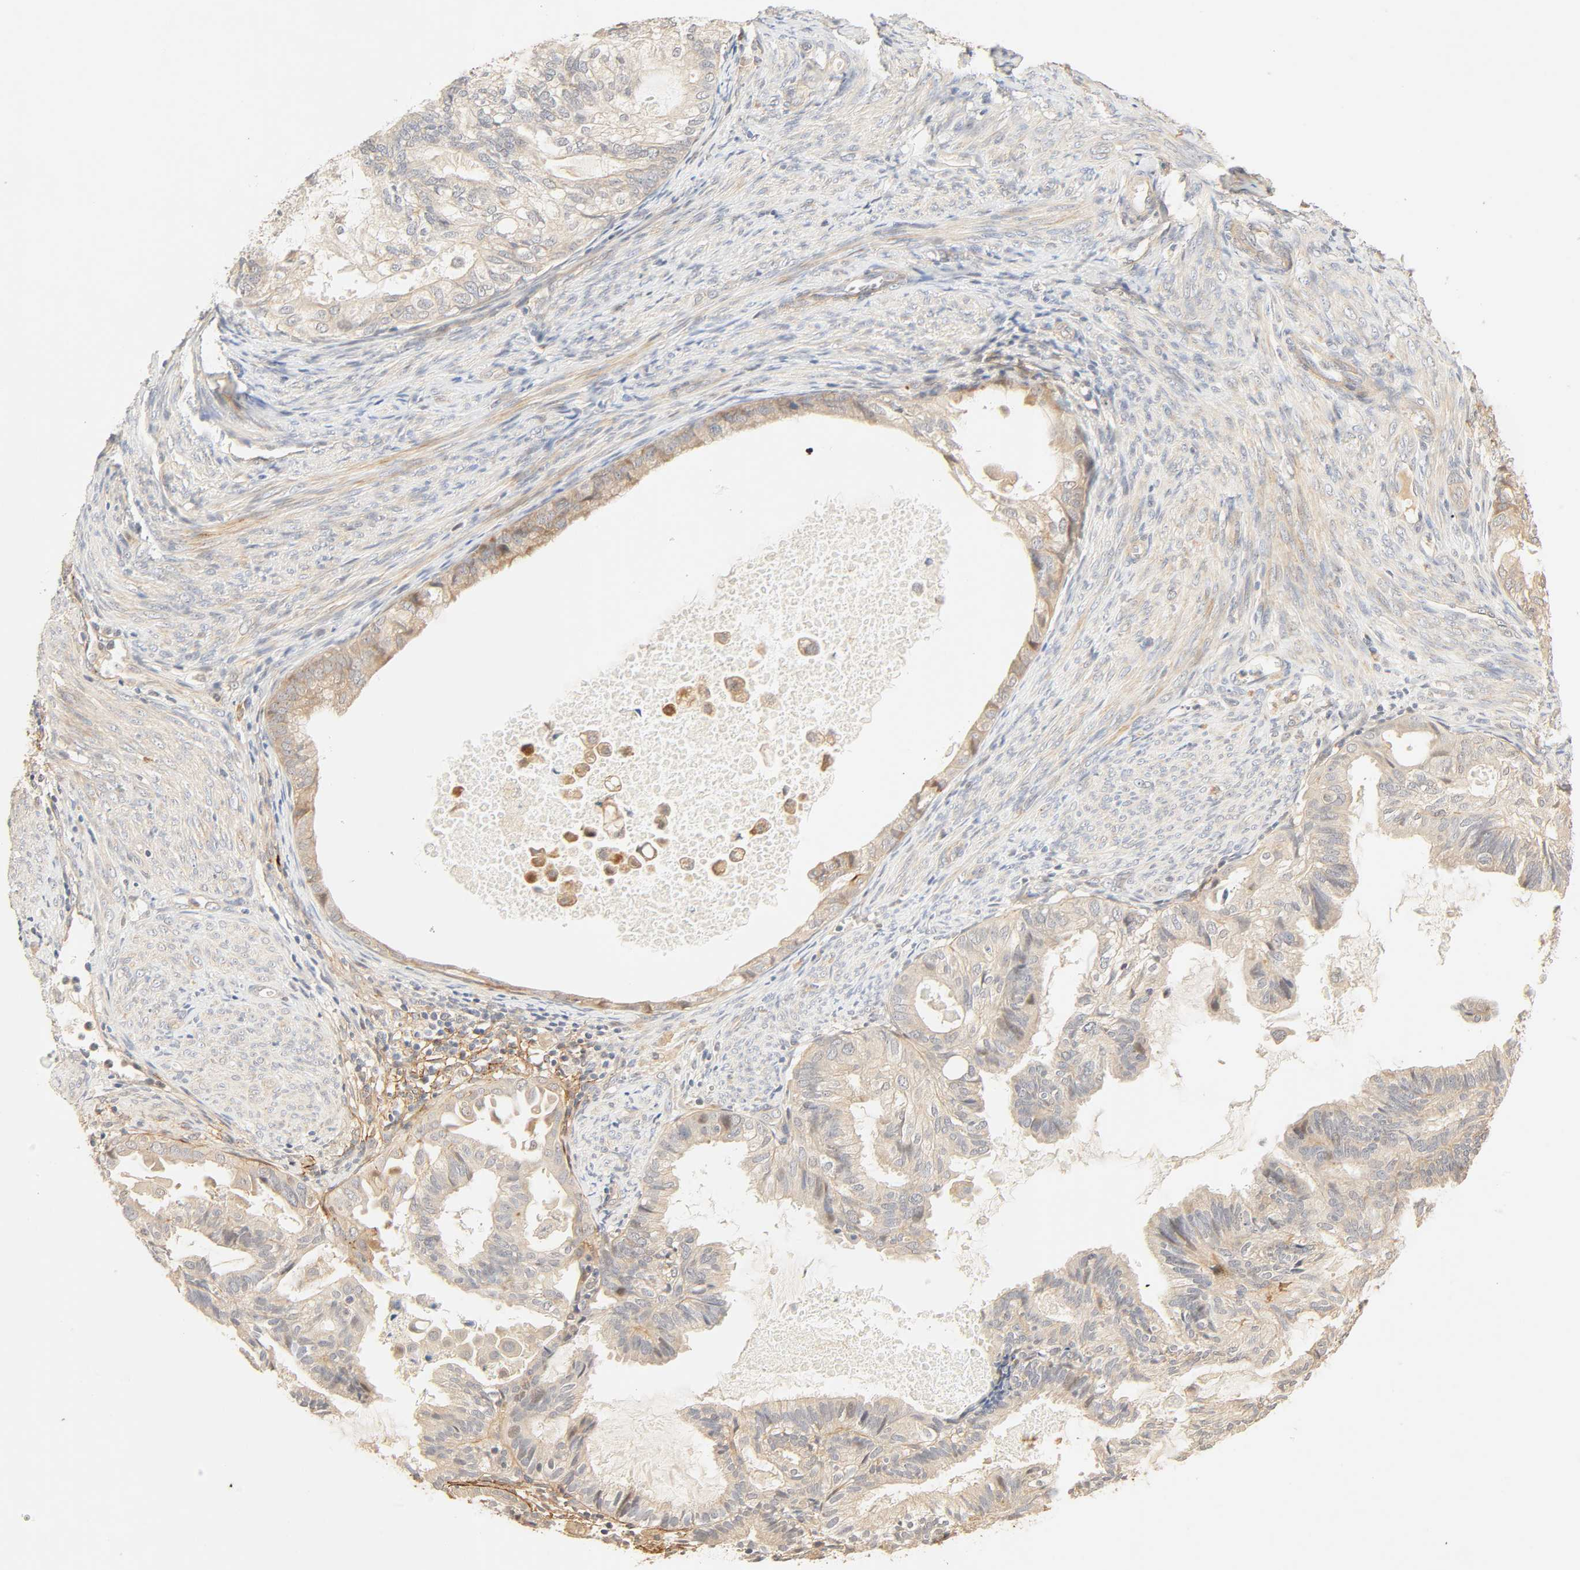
{"staining": {"intensity": "weak", "quantity": "25%-75%", "location": "cytoplasmic/membranous"}, "tissue": "cervical cancer", "cell_type": "Tumor cells", "image_type": "cancer", "snomed": [{"axis": "morphology", "description": "Normal tissue, NOS"}, {"axis": "morphology", "description": "Adenocarcinoma, NOS"}, {"axis": "topography", "description": "Cervix"}, {"axis": "topography", "description": "Endometrium"}], "caption": "Approximately 25%-75% of tumor cells in cervical adenocarcinoma exhibit weak cytoplasmic/membranous protein staining as visualized by brown immunohistochemical staining.", "gene": "CACNA1G", "patient": {"sex": "female", "age": 86}}